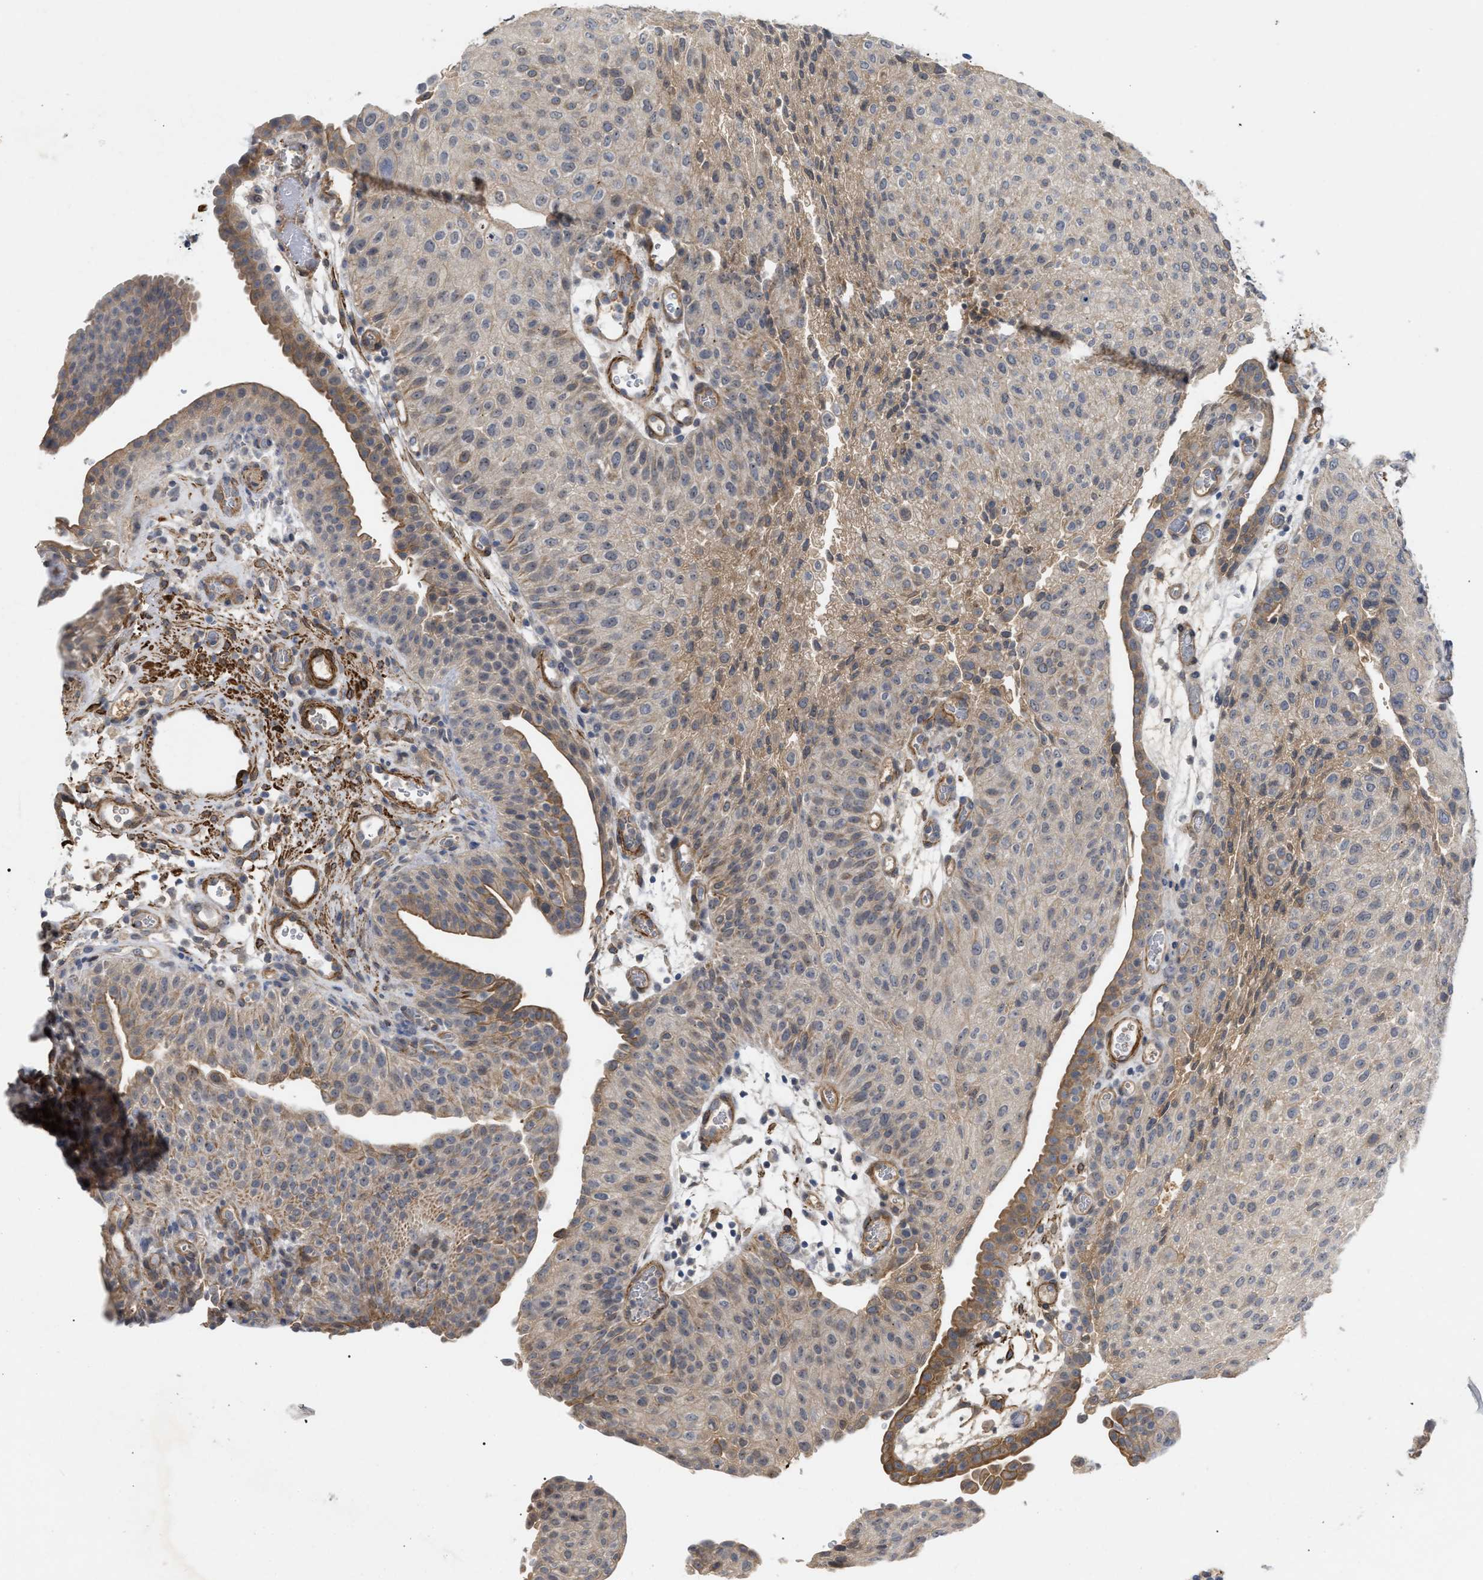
{"staining": {"intensity": "weak", "quantity": "<25%", "location": "cytoplasmic/membranous"}, "tissue": "urothelial cancer", "cell_type": "Tumor cells", "image_type": "cancer", "snomed": [{"axis": "morphology", "description": "Urothelial carcinoma, Low grade"}, {"axis": "morphology", "description": "Urothelial carcinoma, High grade"}, {"axis": "topography", "description": "Urinary bladder"}], "caption": "A high-resolution photomicrograph shows IHC staining of urothelial cancer, which displays no significant expression in tumor cells.", "gene": "ST6GALNAC6", "patient": {"sex": "male", "age": 35}}